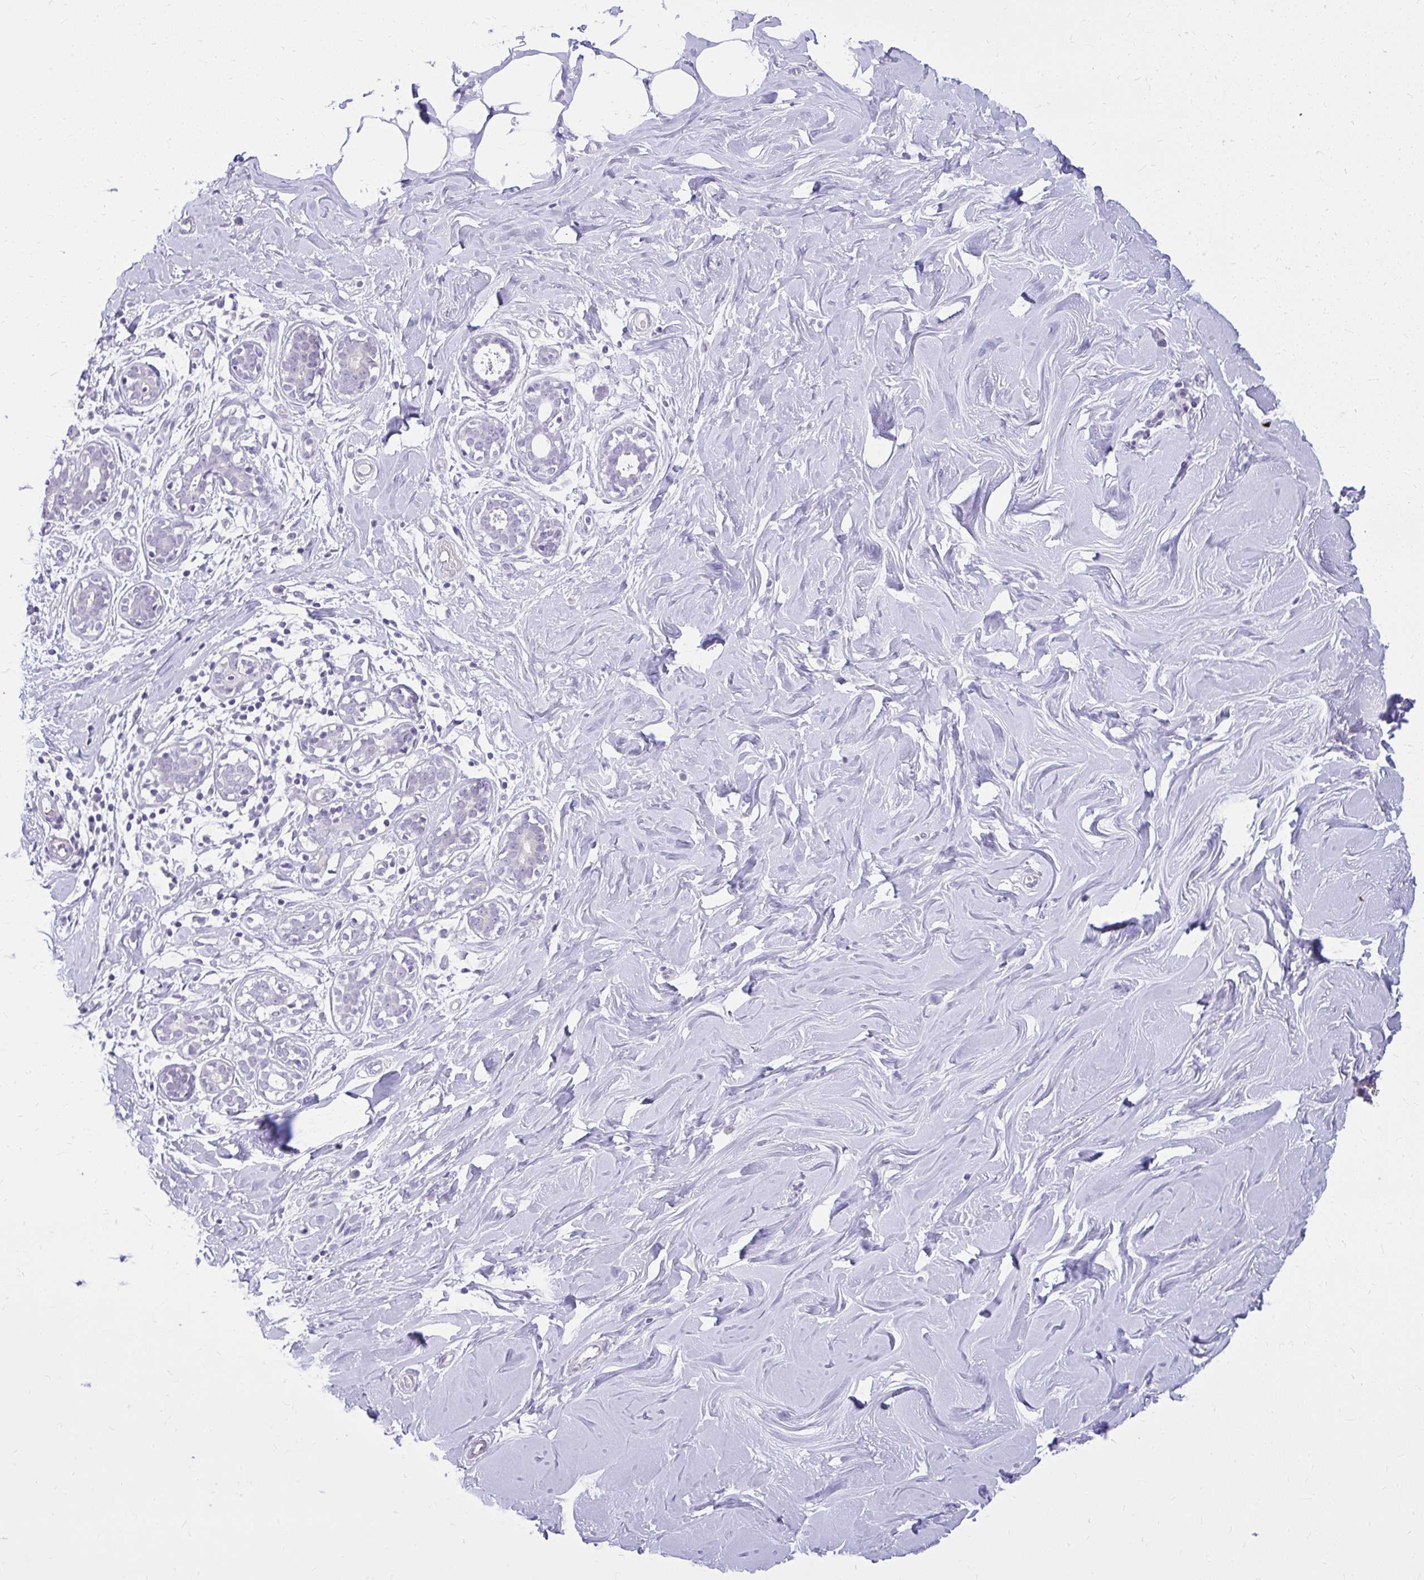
{"staining": {"intensity": "negative", "quantity": "none", "location": "none"}, "tissue": "breast", "cell_type": "Adipocytes", "image_type": "normal", "snomed": [{"axis": "morphology", "description": "Normal tissue, NOS"}, {"axis": "topography", "description": "Breast"}], "caption": "IHC micrograph of benign breast: breast stained with DAB (3,3'-diaminobenzidine) displays no significant protein positivity in adipocytes.", "gene": "PRAP1", "patient": {"sex": "female", "age": 27}}